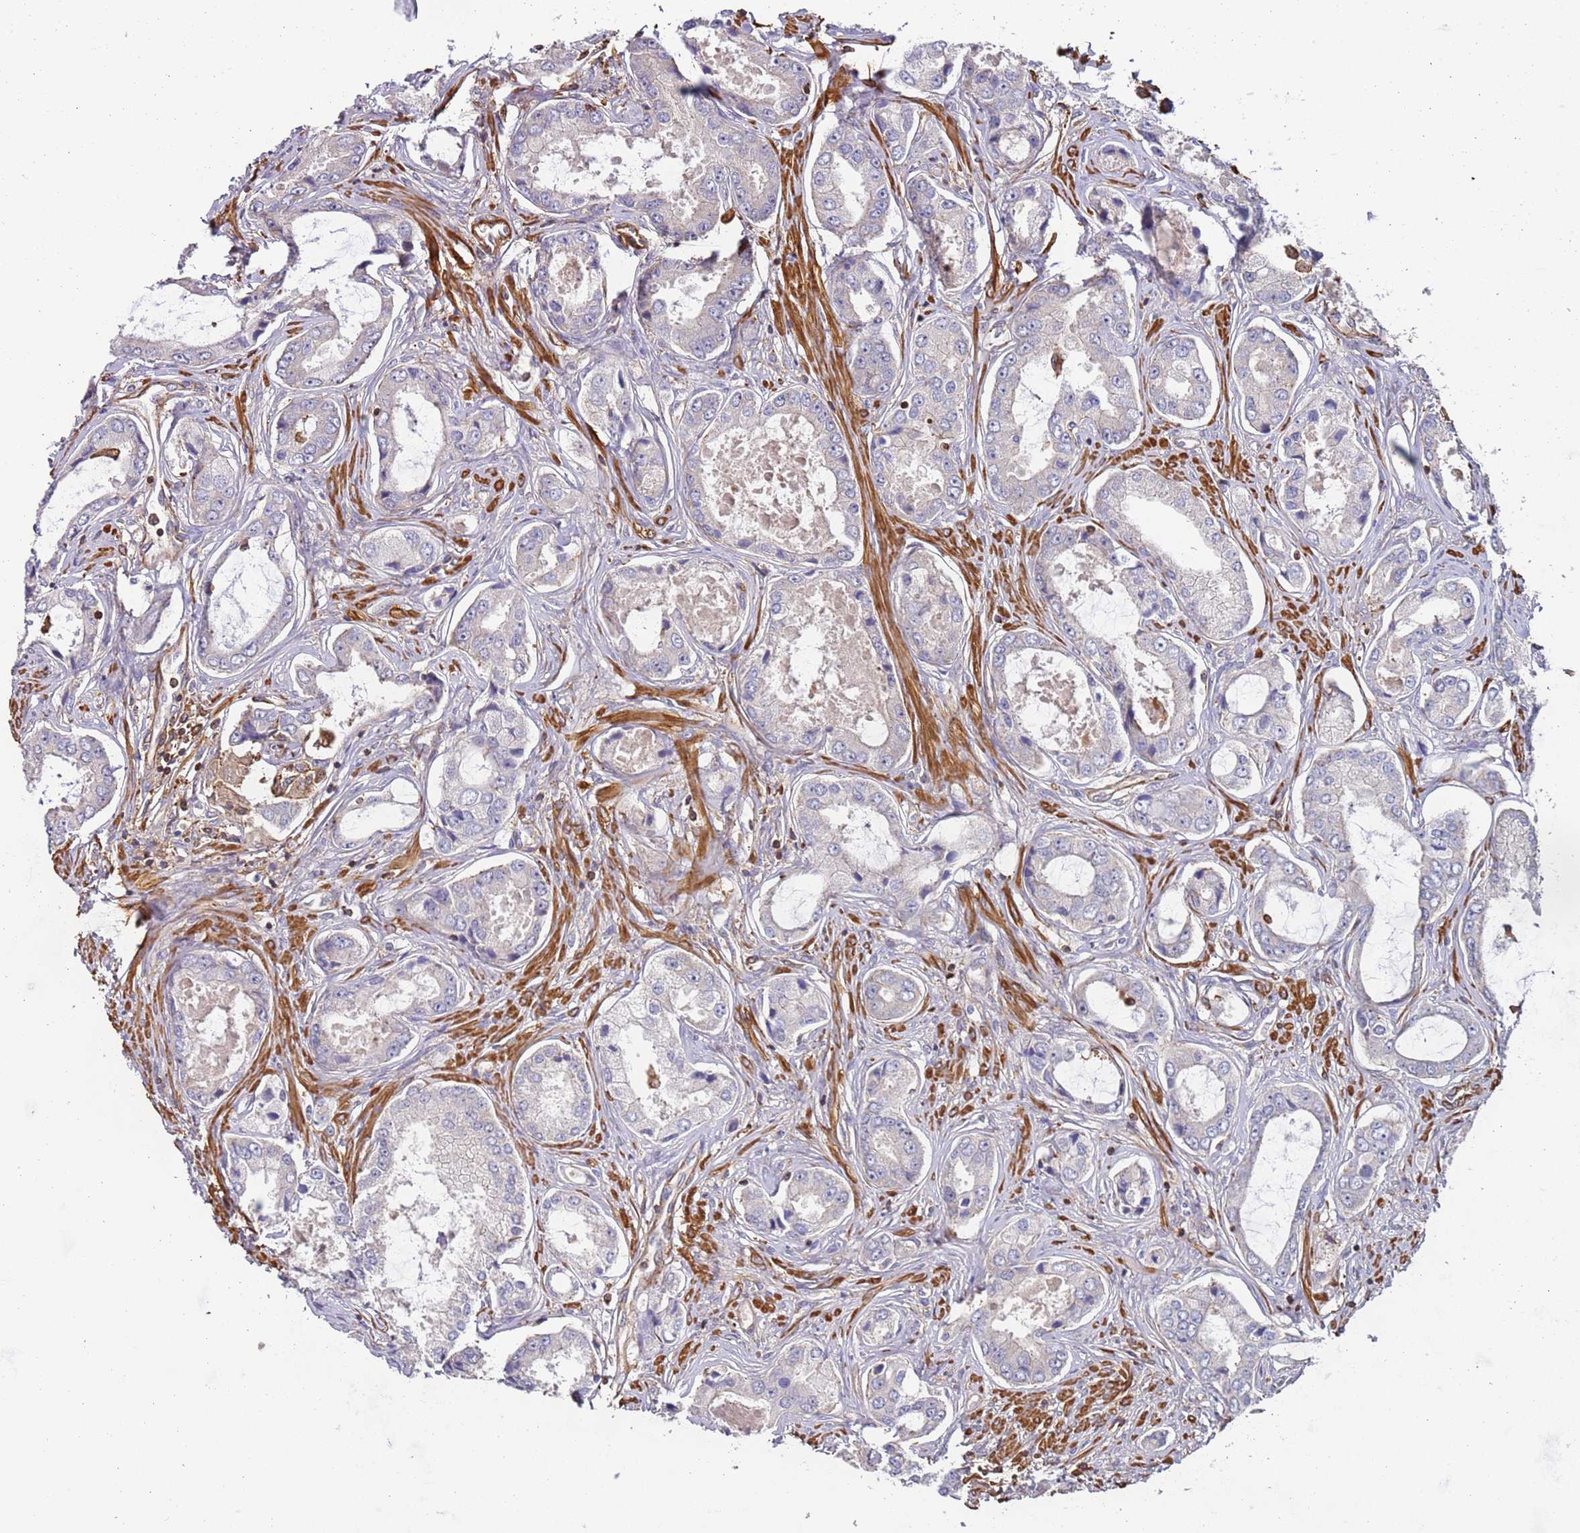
{"staining": {"intensity": "negative", "quantity": "none", "location": "none"}, "tissue": "prostate cancer", "cell_type": "Tumor cells", "image_type": "cancer", "snomed": [{"axis": "morphology", "description": "Adenocarcinoma, Low grade"}, {"axis": "topography", "description": "Prostate"}], "caption": "There is no significant staining in tumor cells of prostate adenocarcinoma (low-grade).", "gene": "CYP2U1", "patient": {"sex": "male", "age": 68}}